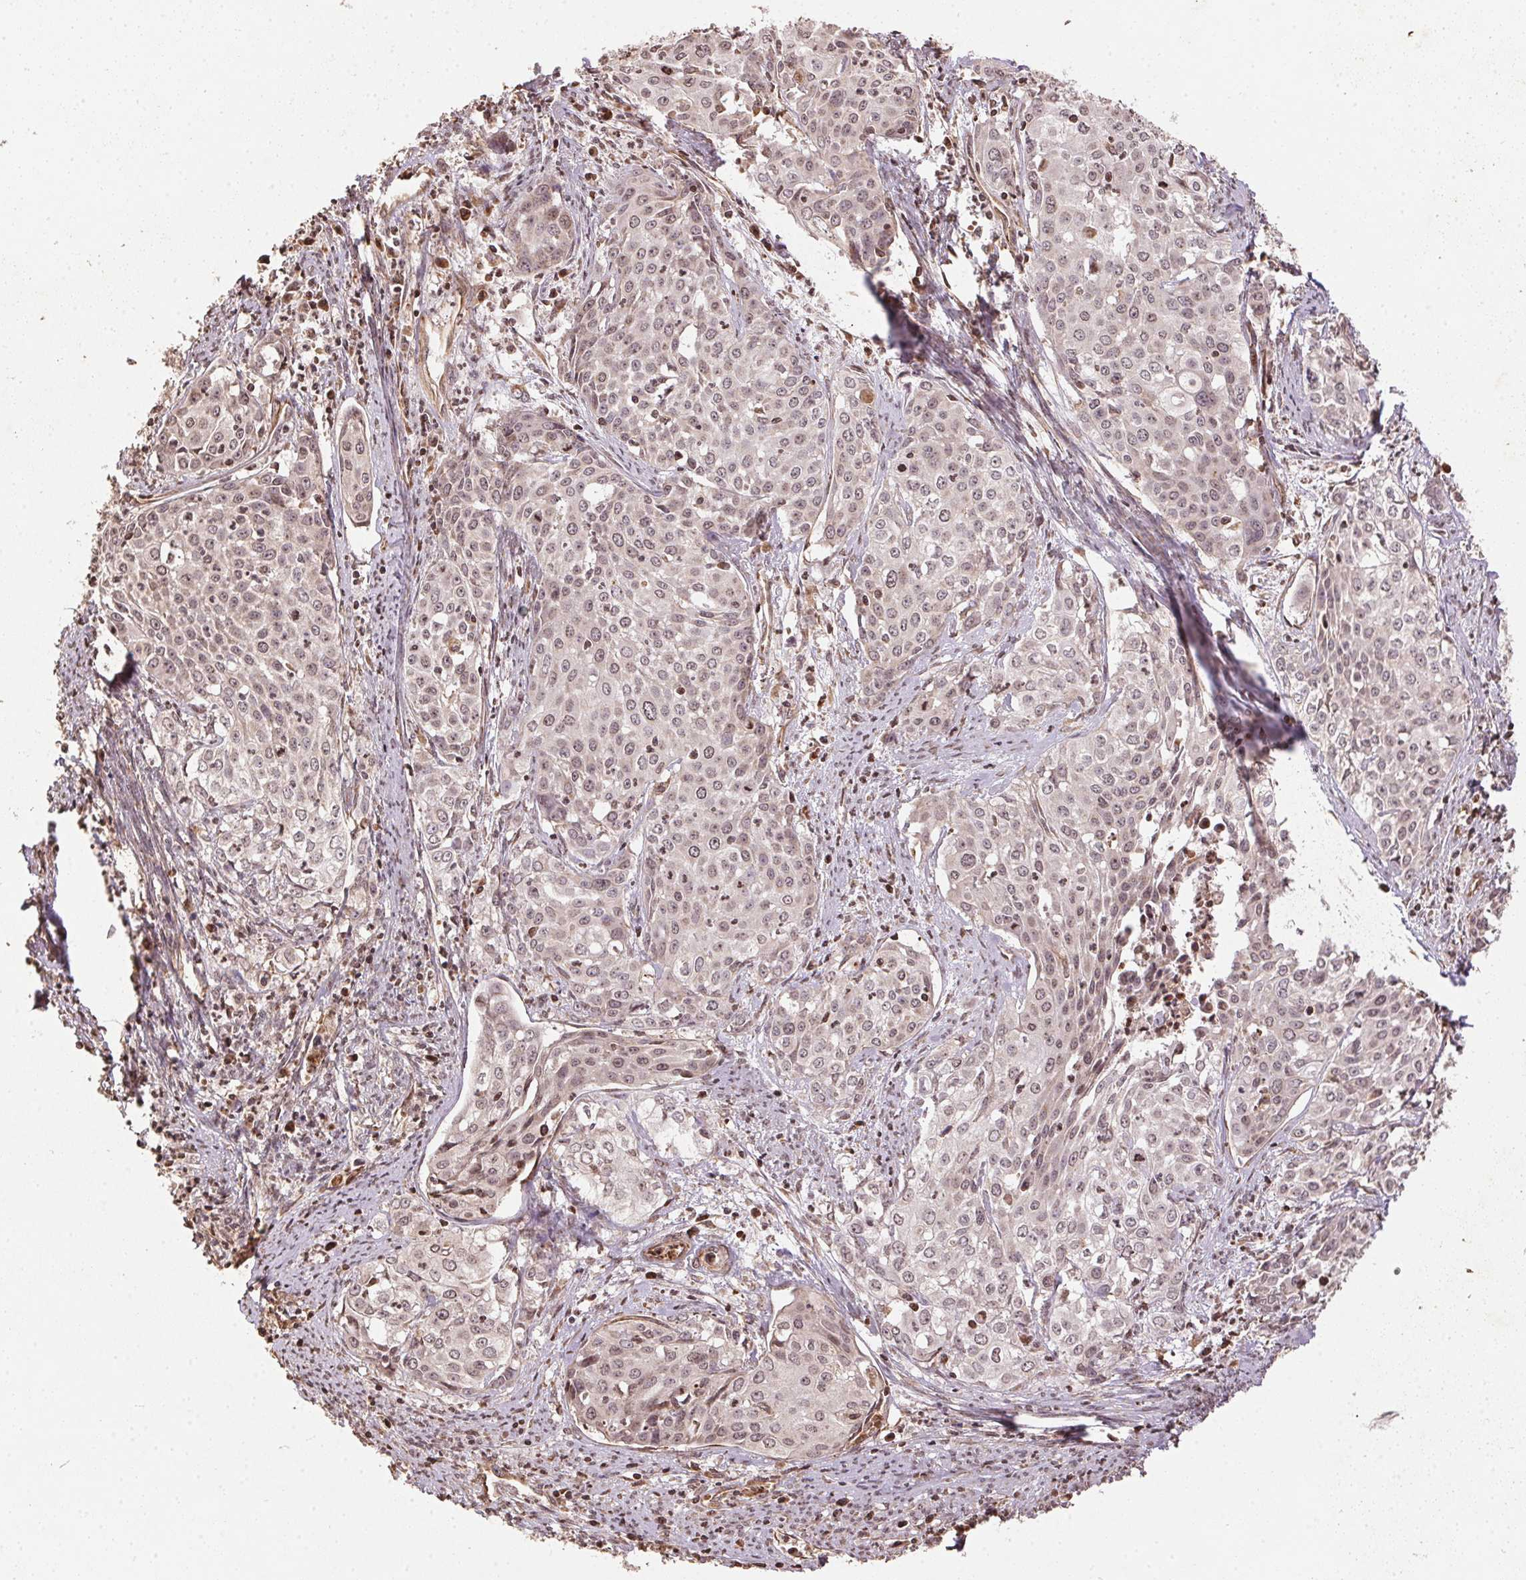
{"staining": {"intensity": "weak", "quantity": "<25%", "location": "cytoplasmic/membranous"}, "tissue": "cervical cancer", "cell_type": "Tumor cells", "image_type": "cancer", "snomed": [{"axis": "morphology", "description": "Squamous cell carcinoma, NOS"}, {"axis": "topography", "description": "Cervix"}], "caption": "The histopathology image demonstrates no staining of tumor cells in squamous cell carcinoma (cervical).", "gene": "SPRED2", "patient": {"sex": "female", "age": 39}}